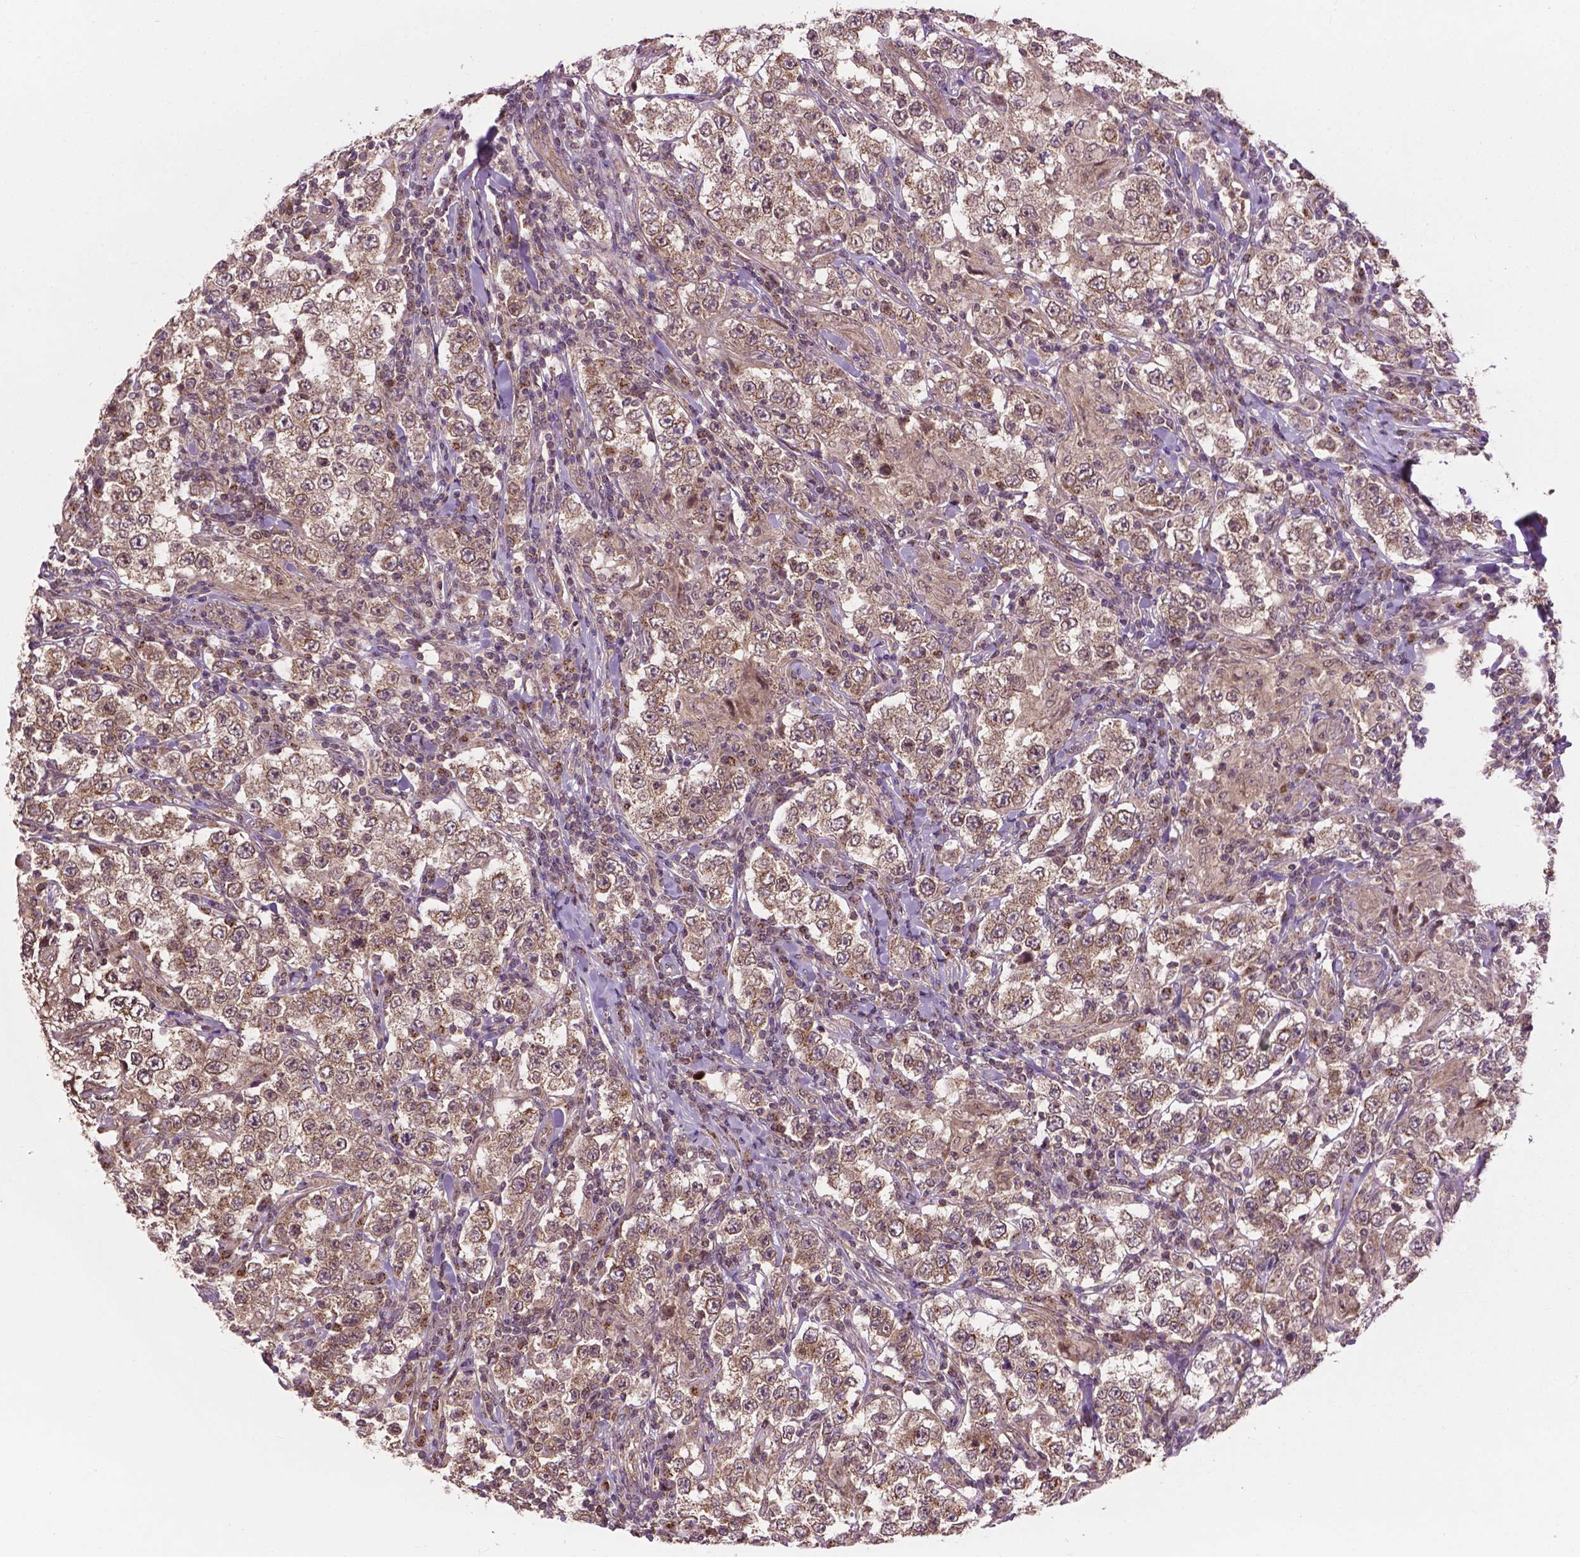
{"staining": {"intensity": "weak", "quantity": ">75%", "location": "cytoplasmic/membranous"}, "tissue": "testis cancer", "cell_type": "Tumor cells", "image_type": "cancer", "snomed": [{"axis": "morphology", "description": "Seminoma, NOS"}, {"axis": "morphology", "description": "Carcinoma, Embryonal, NOS"}, {"axis": "topography", "description": "Testis"}], "caption": "Seminoma (testis) tissue exhibits weak cytoplasmic/membranous expression in approximately >75% of tumor cells", "gene": "PPP1CB", "patient": {"sex": "male", "age": 41}}